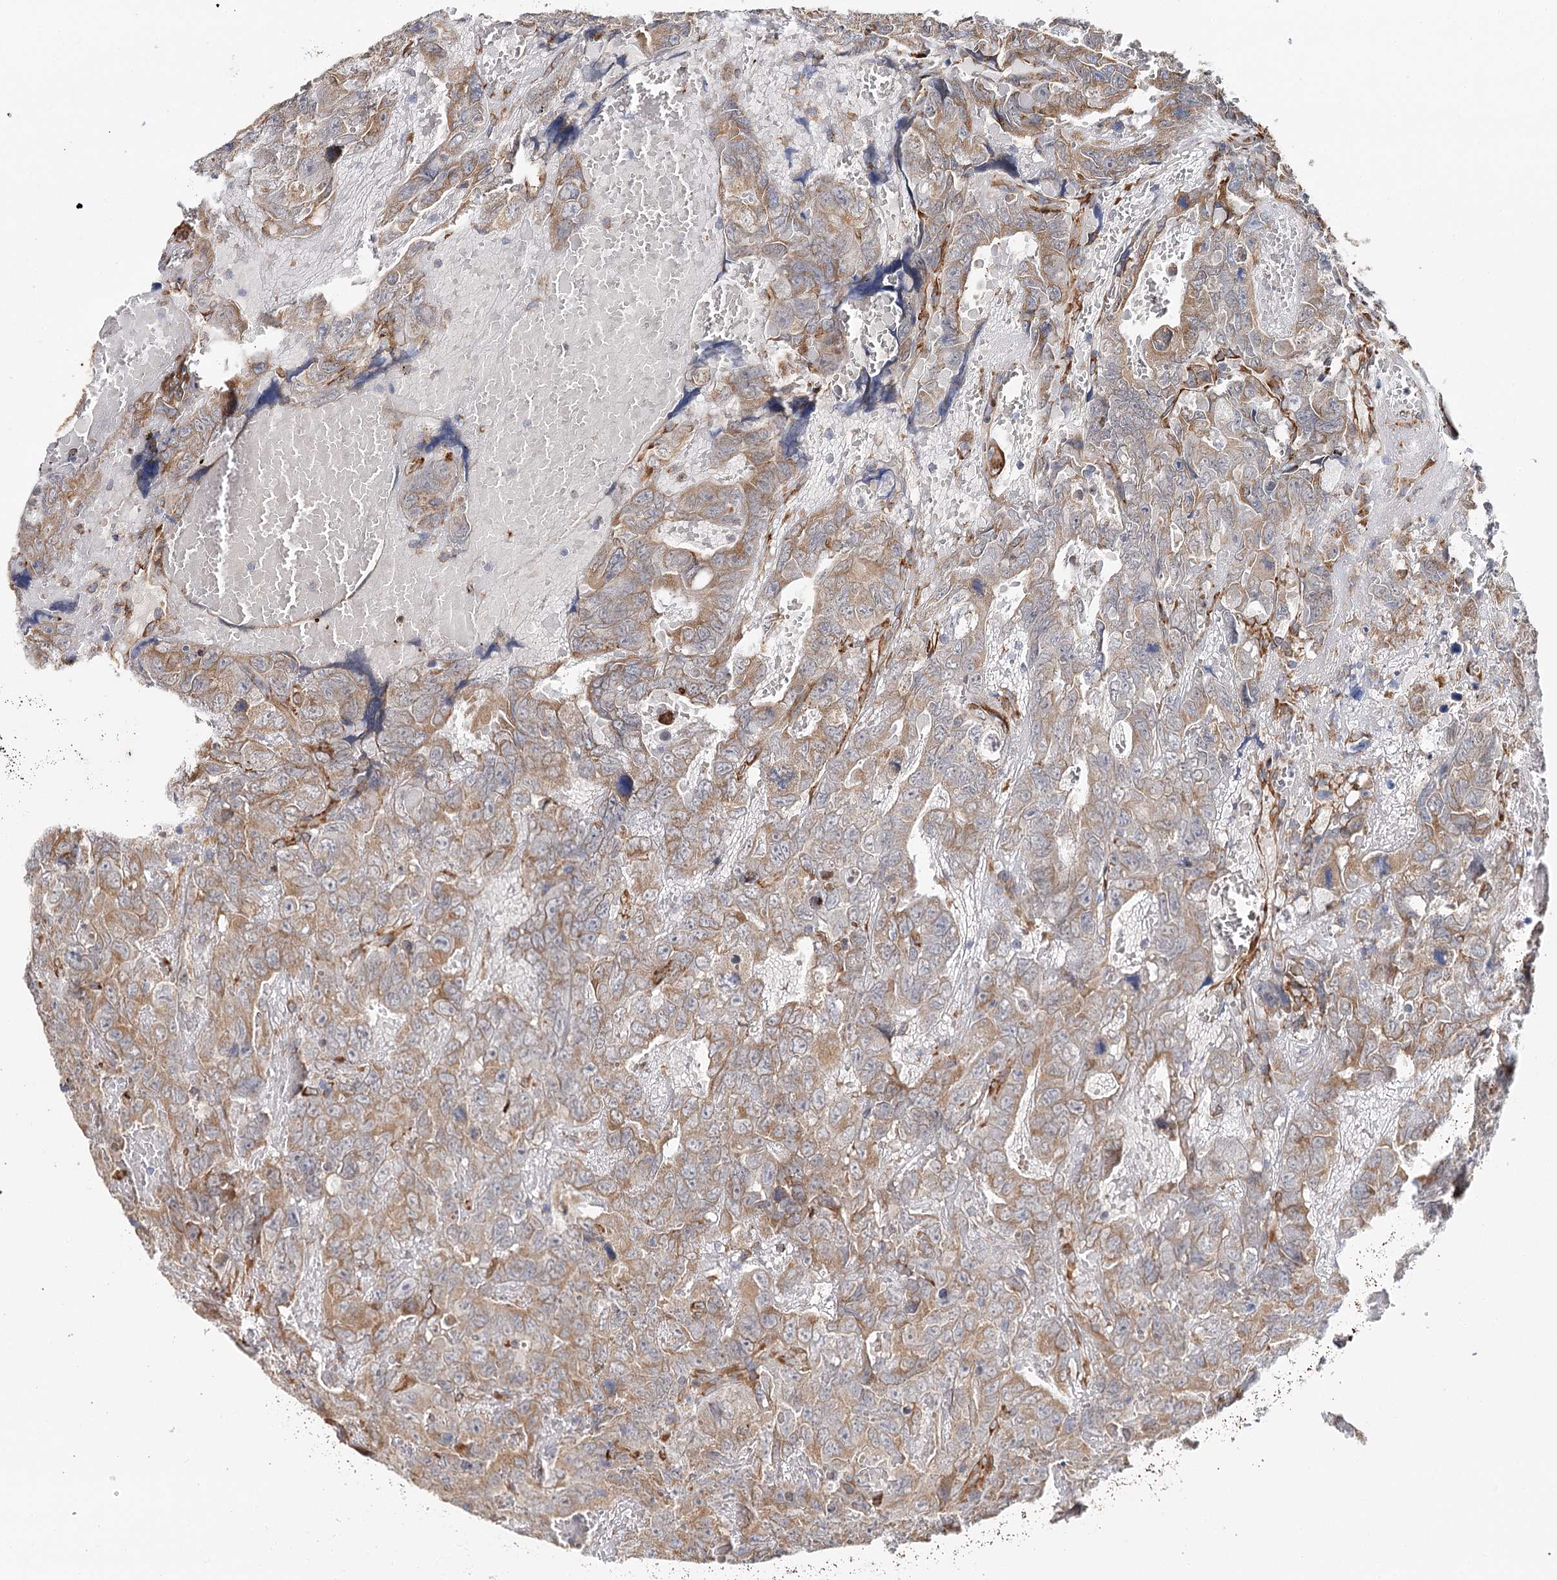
{"staining": {"intensity": "moderate", "quantity": ">75%", "location": "cytoplasmic/membranous"}, "tissue": "testis cancer", "cell_type": "Tumor cells", "image_type": "cancer", "snomed": [{"axis": "morphology", "description": "Carcinoma, Embryonal, NOS"}, {"axis": "topography", "description": "Testis"}], "caption": "Testis embryonal carcinoma stained with DAB (3,3'-diaminobenzidine) IHC demonstrates medium levels of moderate cytoplasmic/membranous staining in about >75% of tumor cells.", "gene": "VEGFA", "patient": {"sex": "male", "age": 45}}